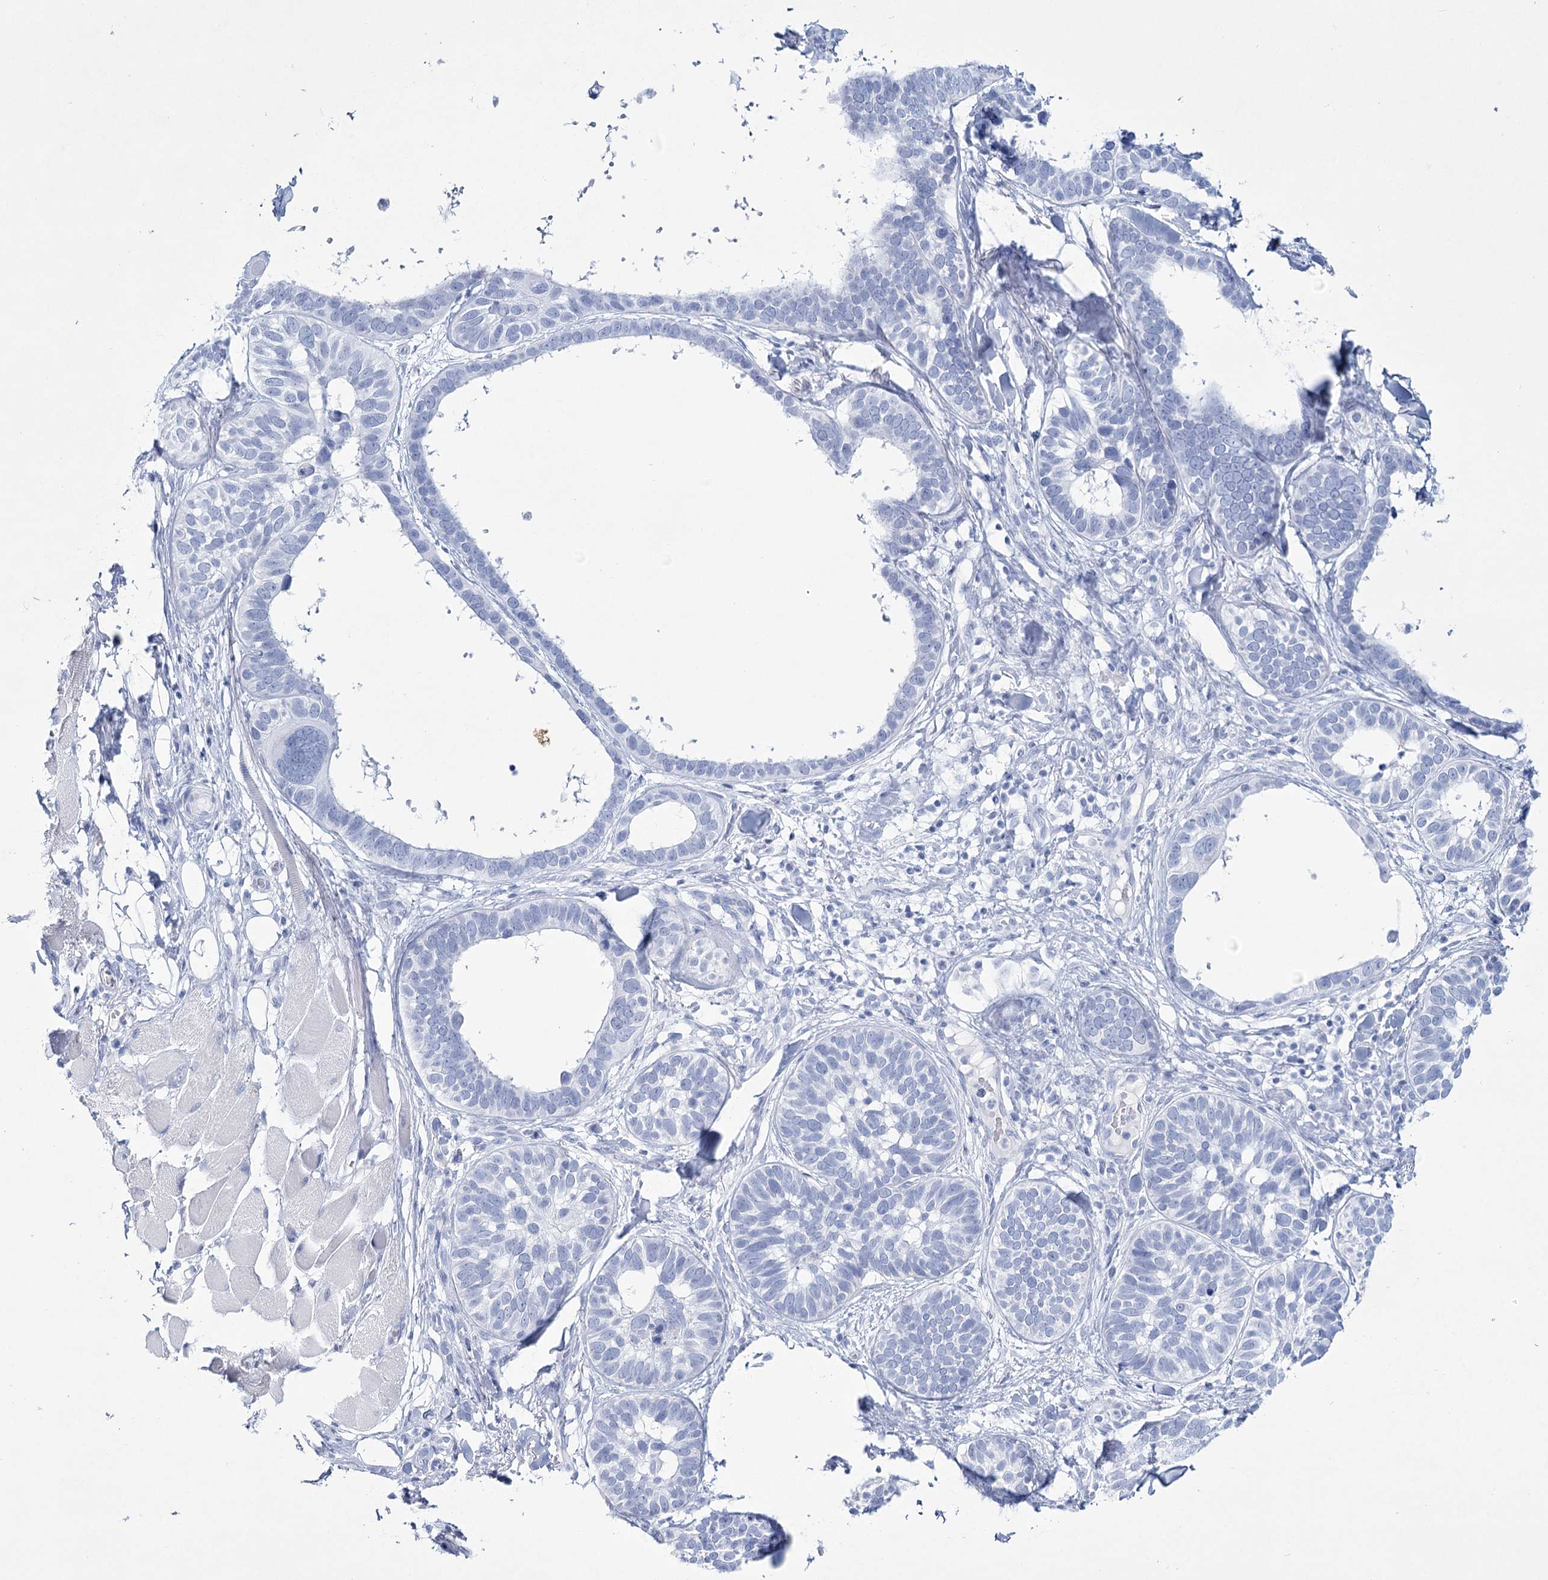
{"staining": {"intensity": "negative", "quantity": "none", "location": "none"}, "tissue": "skin cancer", "cell_type": "Tumor cells", "image_type": "cancer", "snomed": [{"axis": "morphology", "description": "Basal cell carcinoma"}, {"axis": "topography", "description": "Skin"}], "caption": "Basal cell carcinoma (skin) was stained to show a protein in brown. There is no significant positivity in tumor cells.", "gene": "RNF186", "patient": {"sex": "male", "age": 62}}